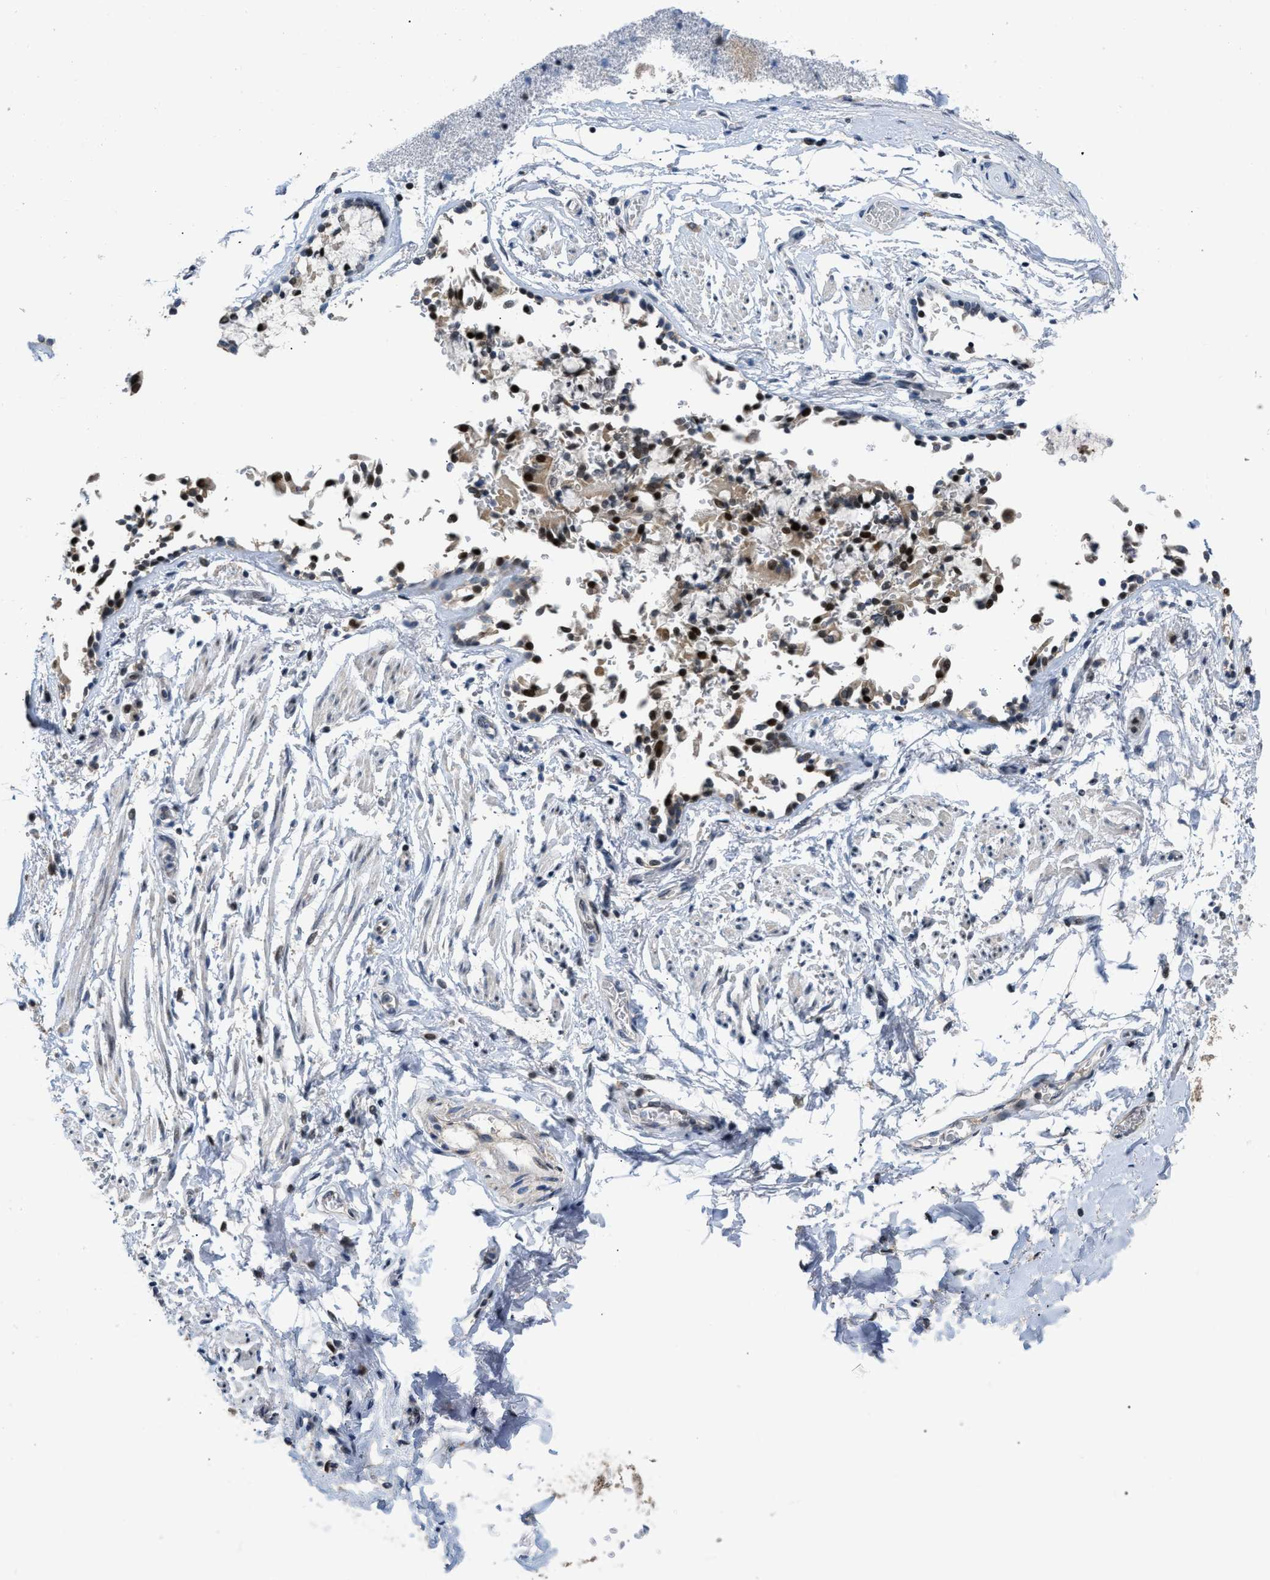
{"staining": {"intensity": "negative", "quantity": "none", "location": "none"}, "tissue": "adipose tissue", "cell_type": "Adipocytes", "image_type": "normal", "snomed": [{"axis": "morphology", "description": "Normal tissue, NOS"}, {"axis": "topography", "description": "Cartilage tissue"}, {"axis": "topography", "description": "Lung"}], "caption": "Histopathology image shows no protein positivity in adipocytes of normal adipose tissue. (Stains: DAB immunohistochemistry (IHC) with hematoxylin counter stain, Microscopy: brightfield microscopy at high magnification).", "gene": "SETDB1", "patient": {"sex": "female", "age": 77}}